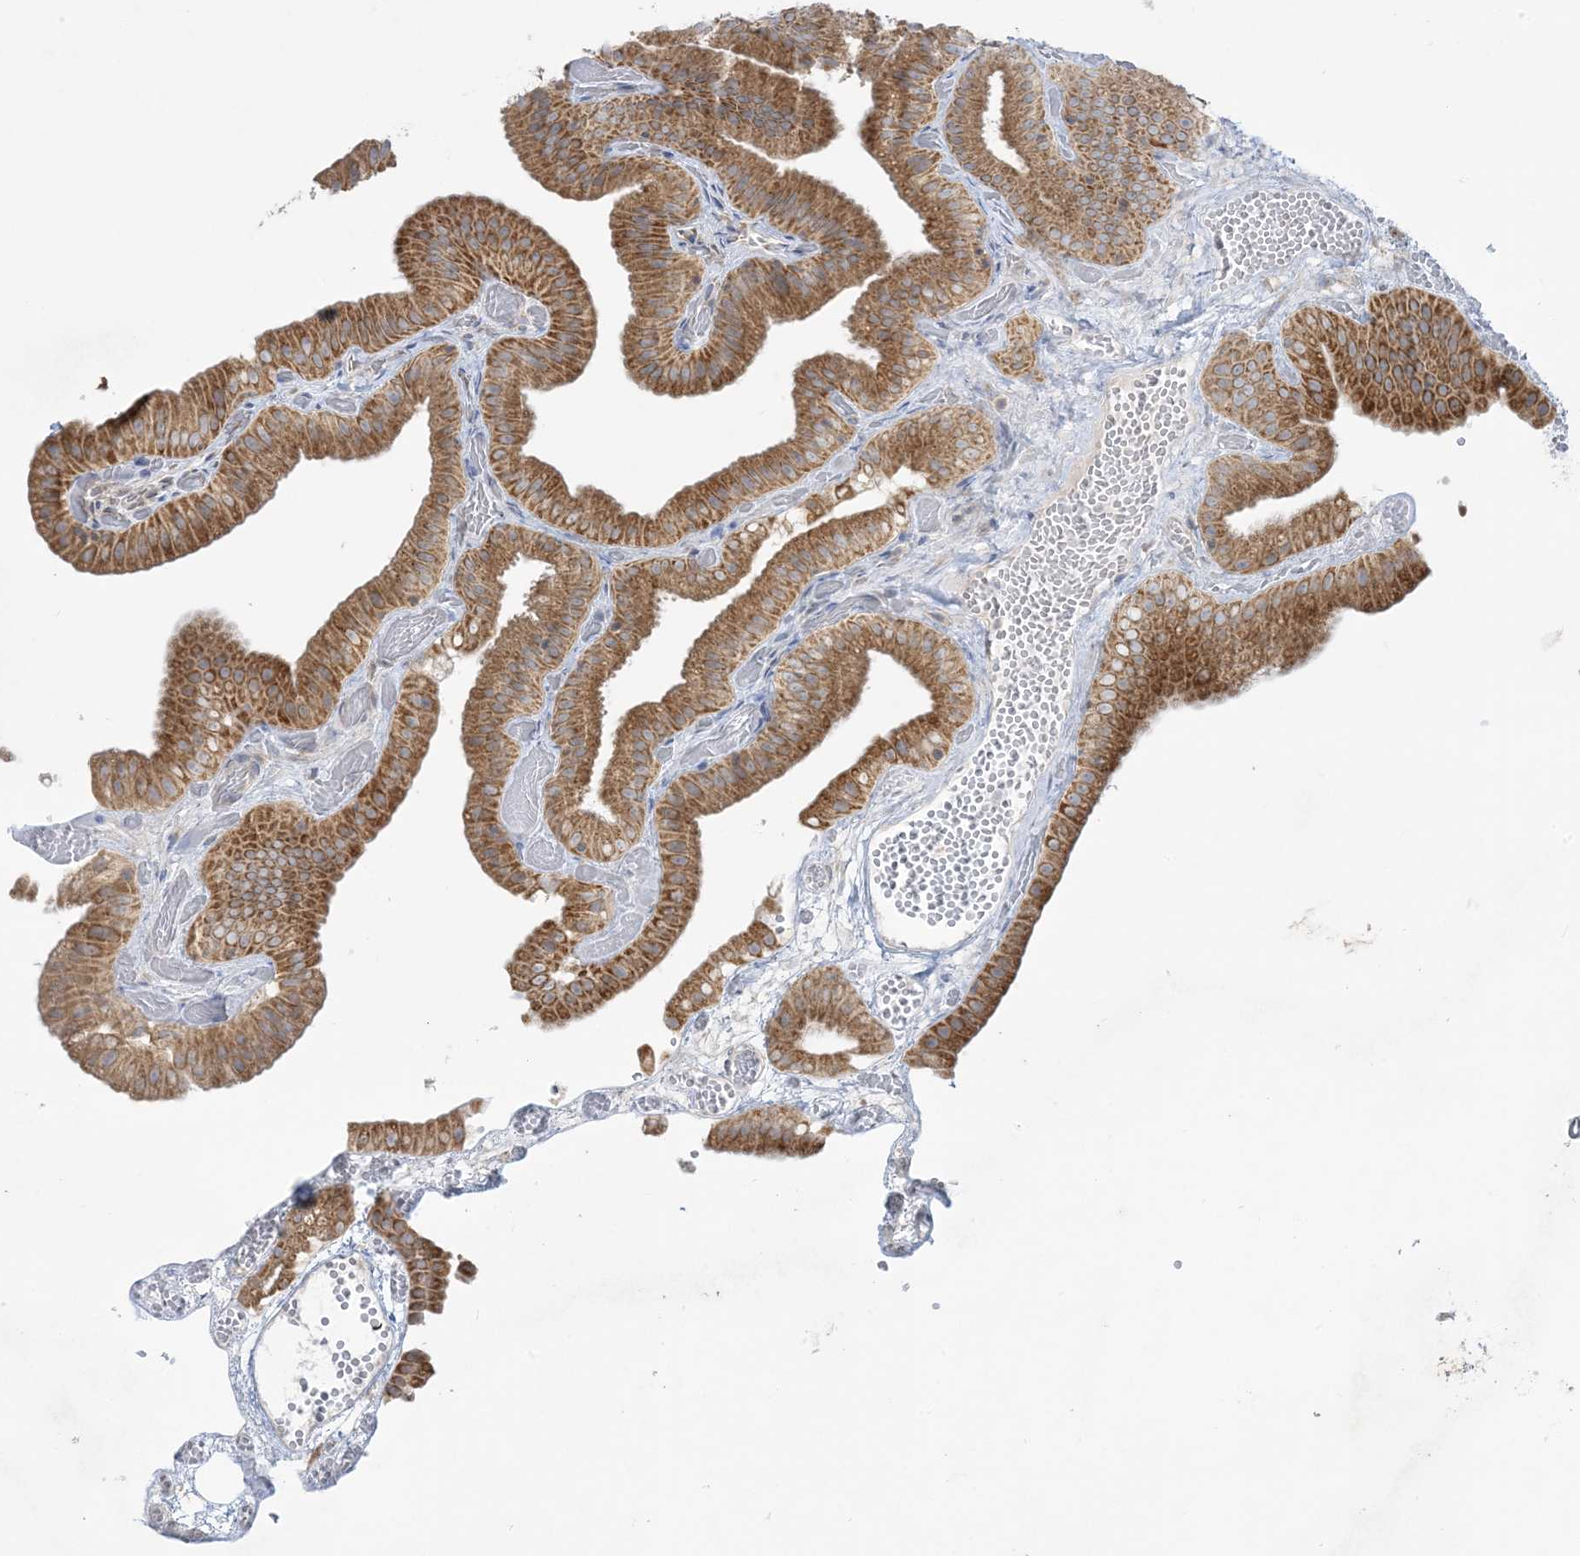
{"staining": {"intensity": "strong", "quantity": ">75%", "location": "cytoplasmic/membranous"}, "tissue": "gallbladder", "cell_type": "Glandular cells", "image_type": "normal", "snomed": [{"axis": "morphology", "description": "Normal tissue, NOS"}, {"axis": "topography", "description": "Gallbladder"}], "caption": "An image of gallbladder stained for a protein exhibits strong cytoplasmic/membranous brown staining in glandular cells. (DAB = brown stain, brightfield microscopy at high magnification).", "gene": "RPP40", "patient": {"sex": "female", "age": 64}}